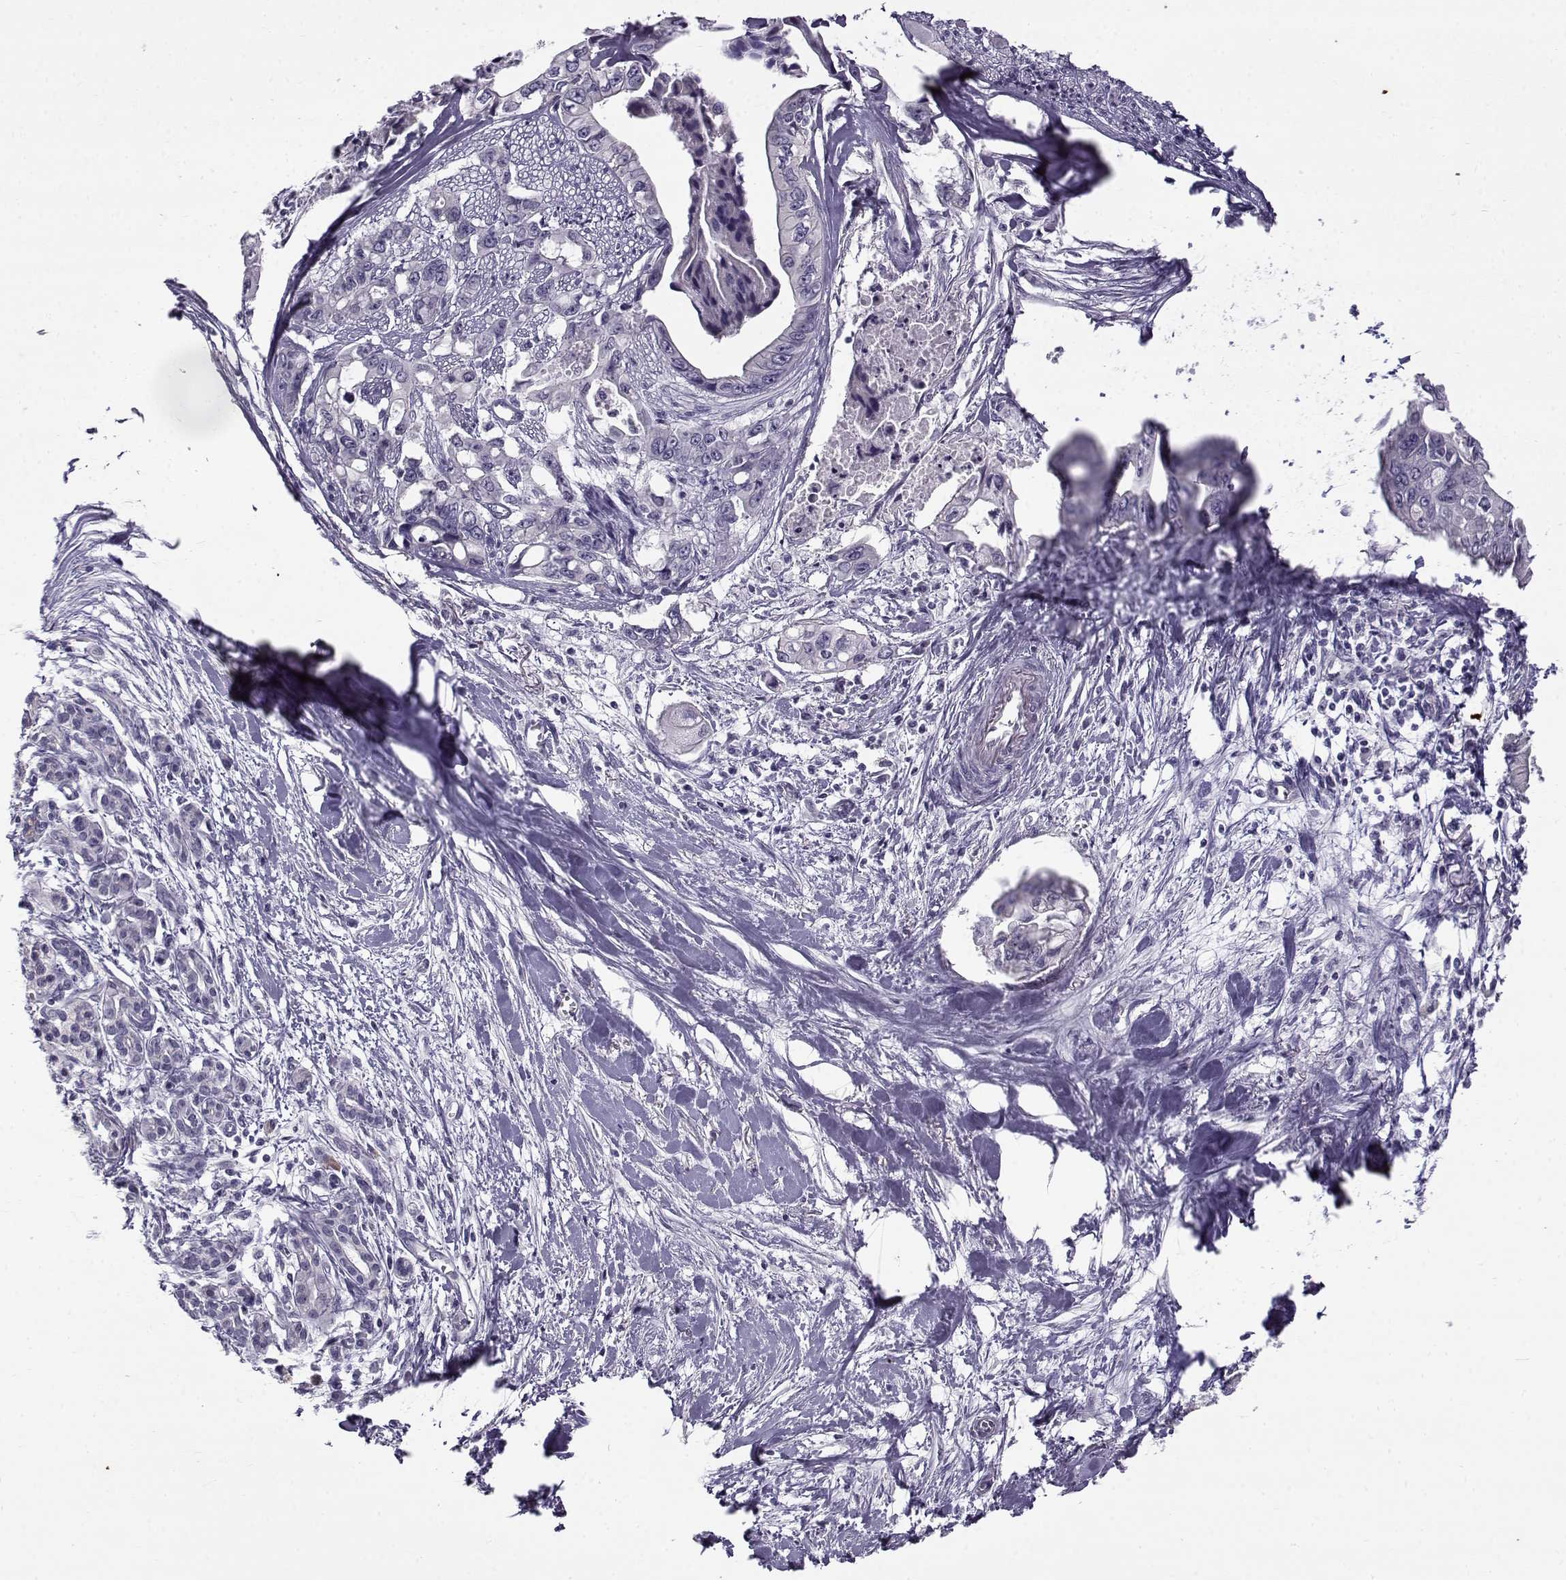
{"staining": {"intensity": "negative", "quantity": "none", "location": "none"}, "tissue": "pancreatic cancer", "cell_type": "Tumor cells", "image_type": "cancer", "snomed": [{"axis": "morphology", "description": "Adenocarcinoma, NOS"}, {"axis": "topography", "description": "Pancreas"}], "caption": "High magnification brightfield microscopy of pancreatic cancer stained with DAB (brown) and counterstained with hematoxylin (blue): tumor cells show no significant expression.", "gene": "TEX55", "patient": {"sex": "male", "age": 60}}